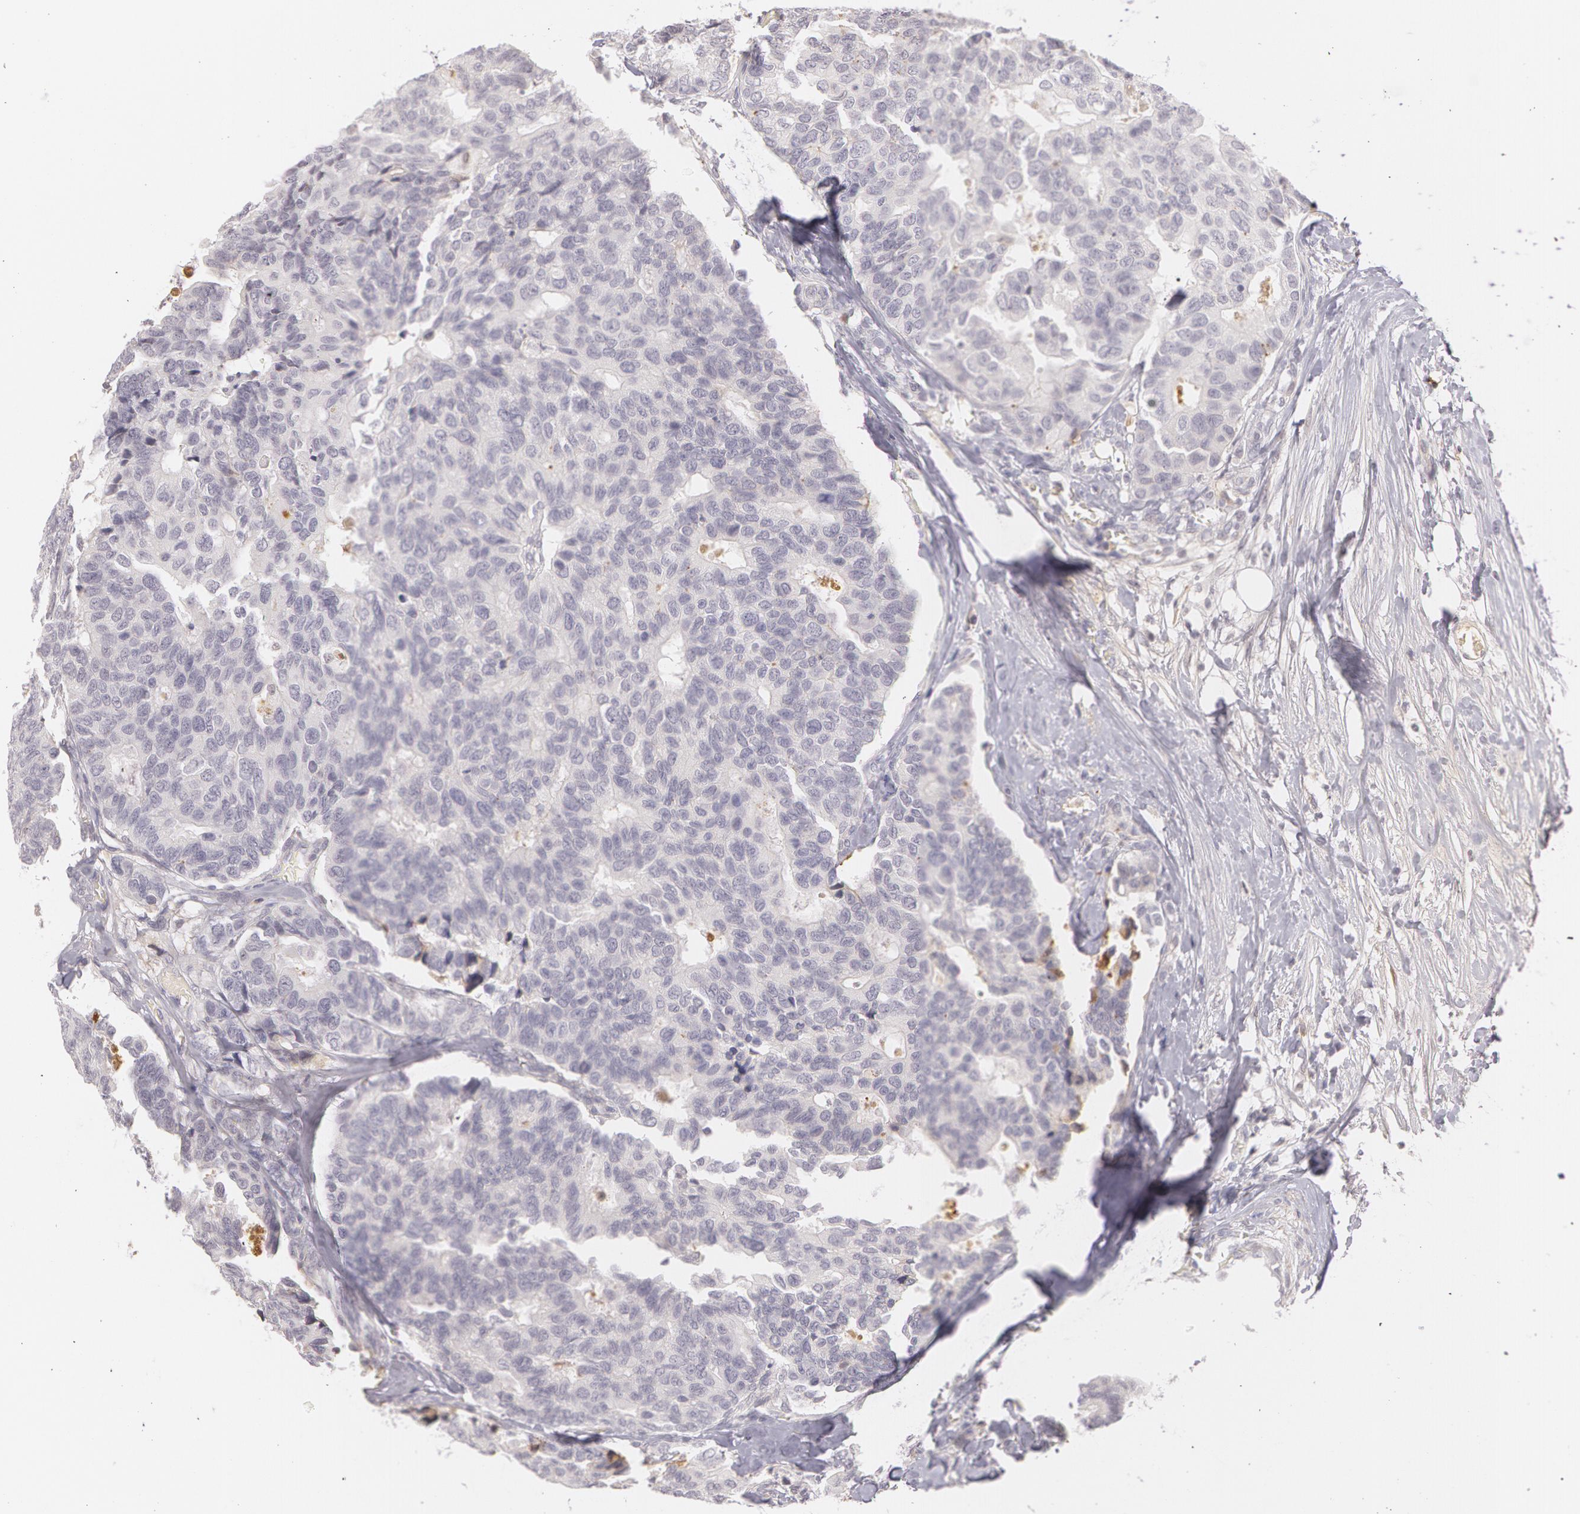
{"staining": {"intensity": "negative", "quantity": "none", "location": "none"}, "tissue": "breast cancer", "cell_type": "Tumor cells", "image_type": "cancer", "snomed": [{"axis": "morphology", "description": "Duct carcinoma"}, {"axis": "topography", "description": "Breast"}], "caption": "Immunohistochemistry of breast cancer reveals no expression in tumor cells.", "gene": "LBP", "patient": {"sex": "female", "age": 69}}